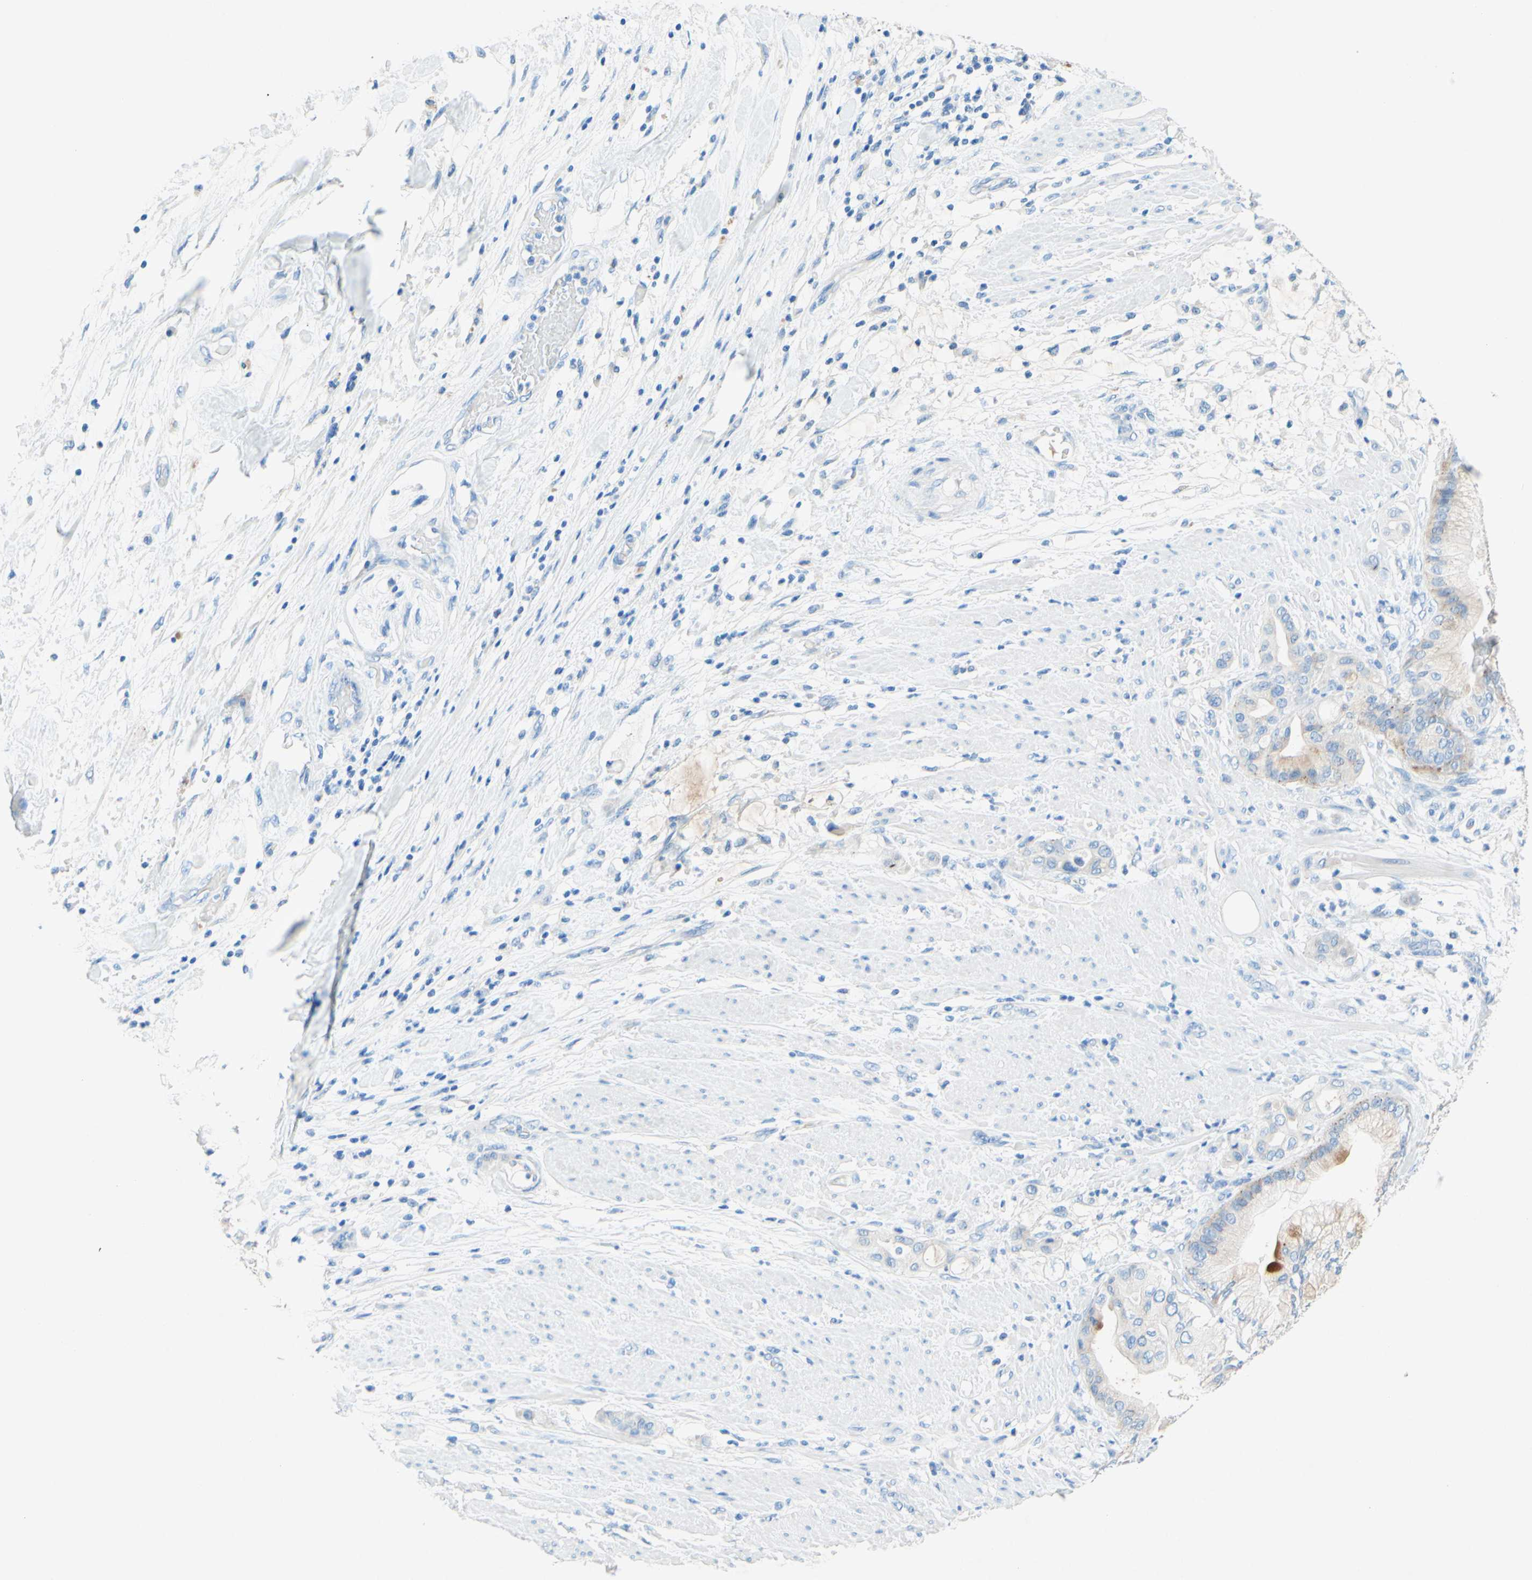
{"staining": {"intensity": "weak", "quantity": "25%-75%", "location": "cytoplasmic/membranous"}, "tissue": "pancreatic cancer", "cell_type": "Tumor cells", "image_type": "cancer", "snomed": [{"axis": "morphology", "description": "Adenocarcinoma, NOS"}, {"axis": "morphology", "description": "Adenocarcinoma, metastatic, NOS"}, {"axis": "topography", "description": "Lymph node"}, {"axis": "topography", "description": "Pancreas"}, {"axis": "topography", "description": "Duodenum"}], "caption": "An image of pancreatic cancer (adenocarcinoma) stained for a protein demonstrates weak cytoplasmic/membranous brown staining in tumor cells.", "gene": "SLC46A1", "patient": {"sex": "female", "age": 64}}